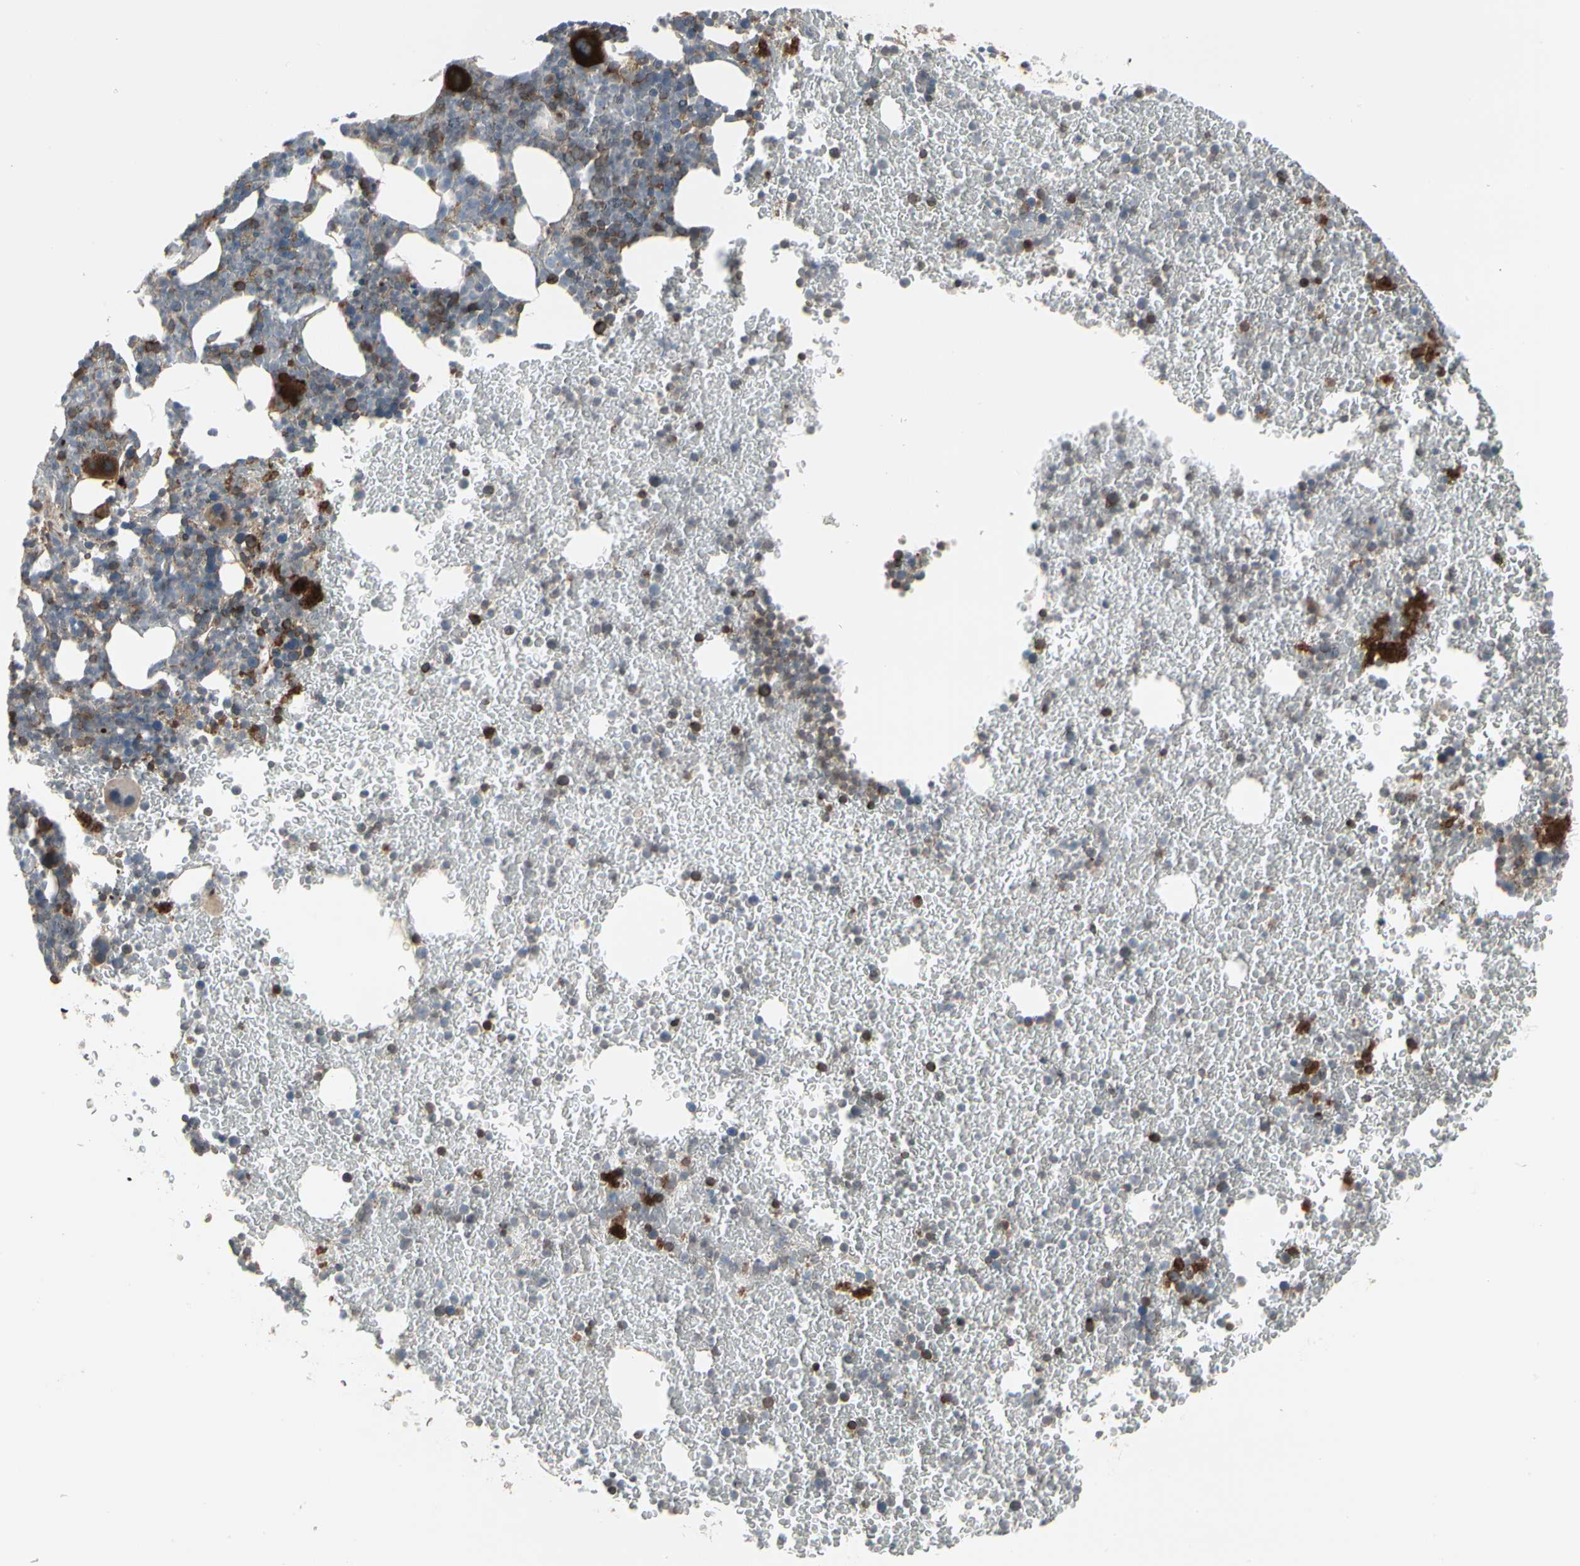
{"staining": {"intensity": "strong", "quantity": "25%-75%", "location": "cytoplasmic/membranous"}, "tissue": "bone marrow", "cell_type": "Hematopoietic cells", "image_type": "normal", "snomed": [{"axis": "morphology", "description": "Normal tissue, NOS"}, {"axis": "topography", "description": "Bone marrow"}], "caption": "This is a histology image of immunohistochemistry (IHC) staining of benign bone marrow, which shows strong staining in the cytoplasmic/membranous of hematopoietic cells.", "gene": "EPS15", "patient": {"sex": "female", "age": 52}}